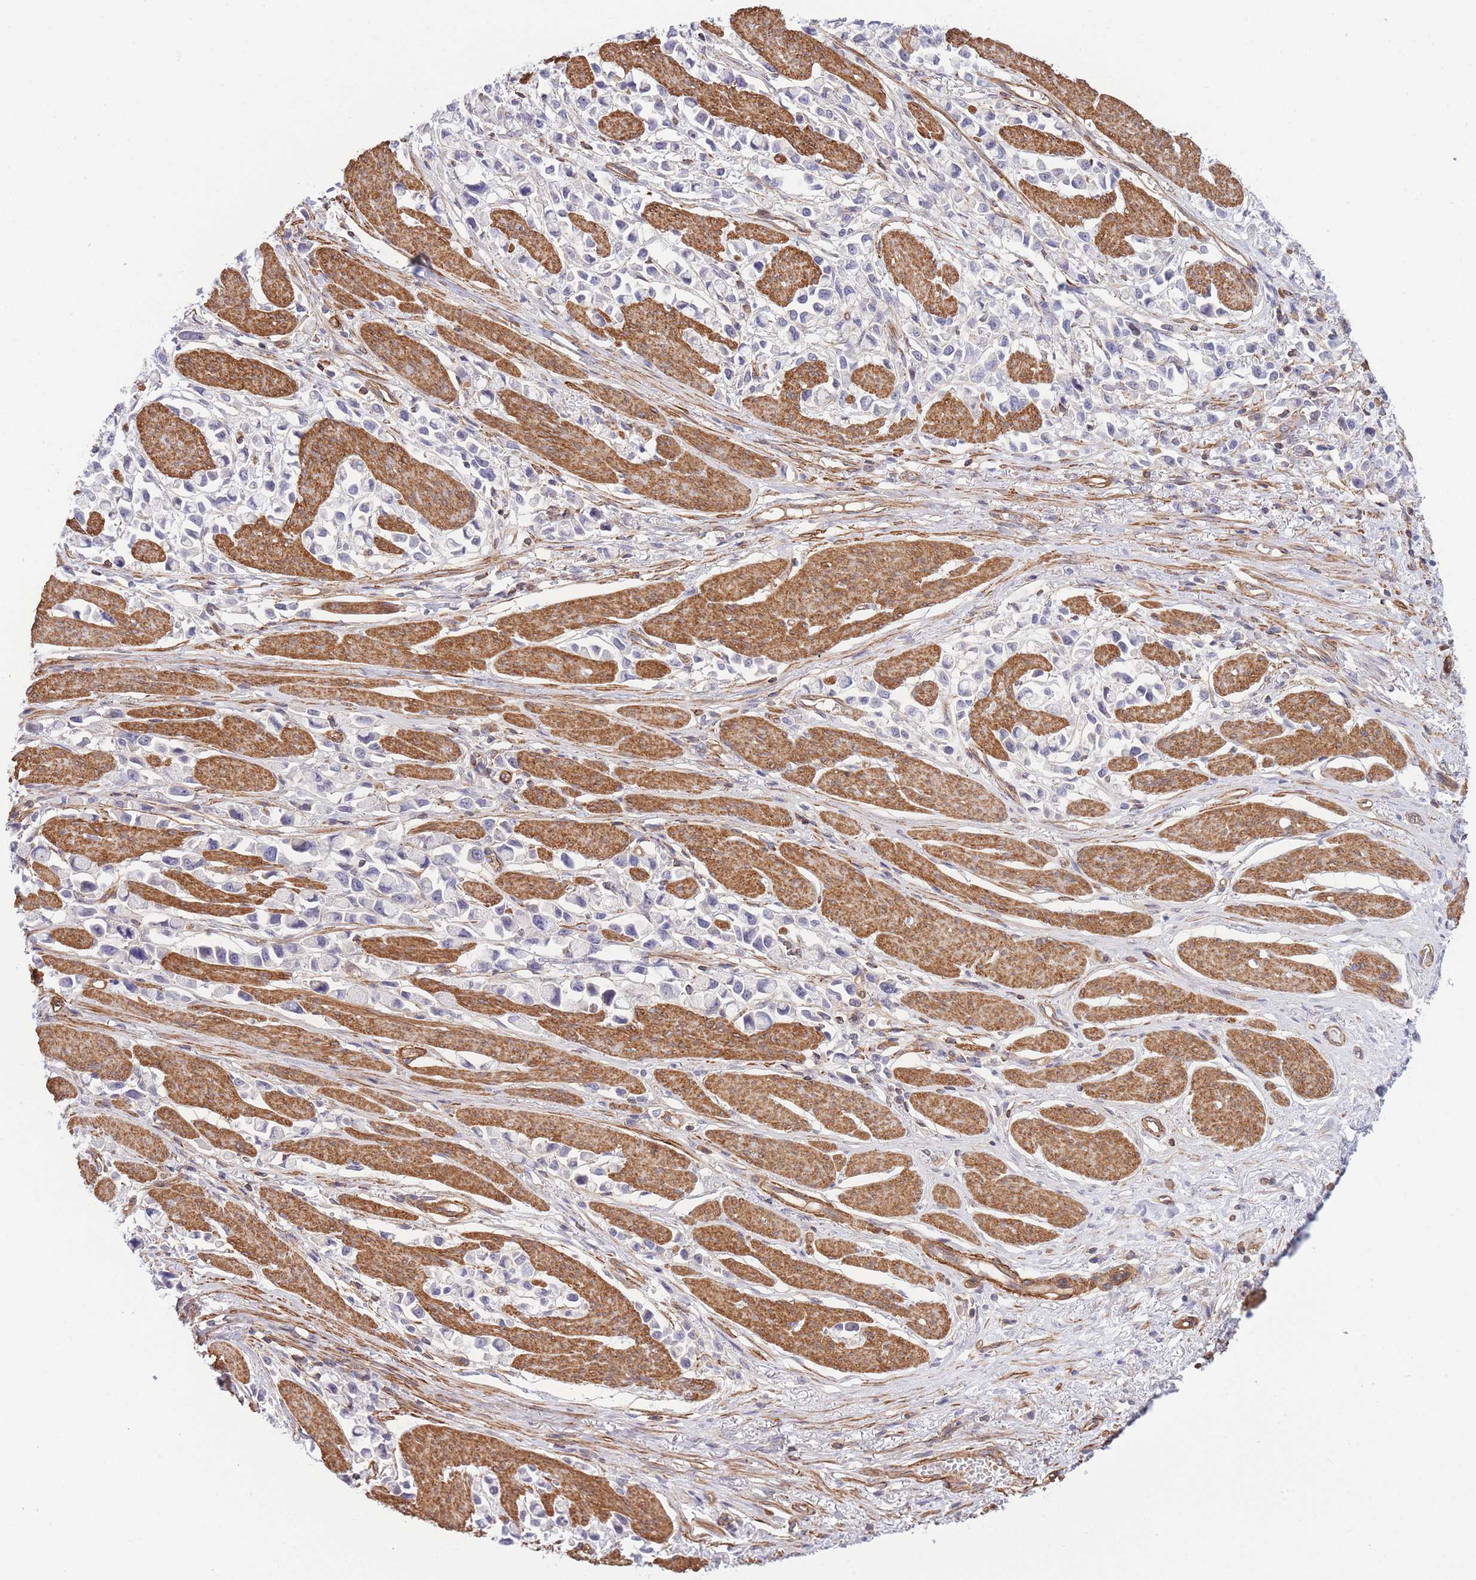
{"staining": {"intensity": "negative", "quantity": "none", "location": "none"}, "tissue": "stomach cancer", "cell_type": "Tumor cells", "image_type": "cancer", "snomed": [{"axis": "morphology", "description": "Adenocarcinoma, NOS"}, {"axis": "topography", "description": "Stomach"}], "caption": "This is a histopathology image of immunohistochemistry staining of stomach adenocarcinoma, which shows no expression in tumor cells.", "gene": "CDC25B", "patient": {"sex": "female", "age": 81}}